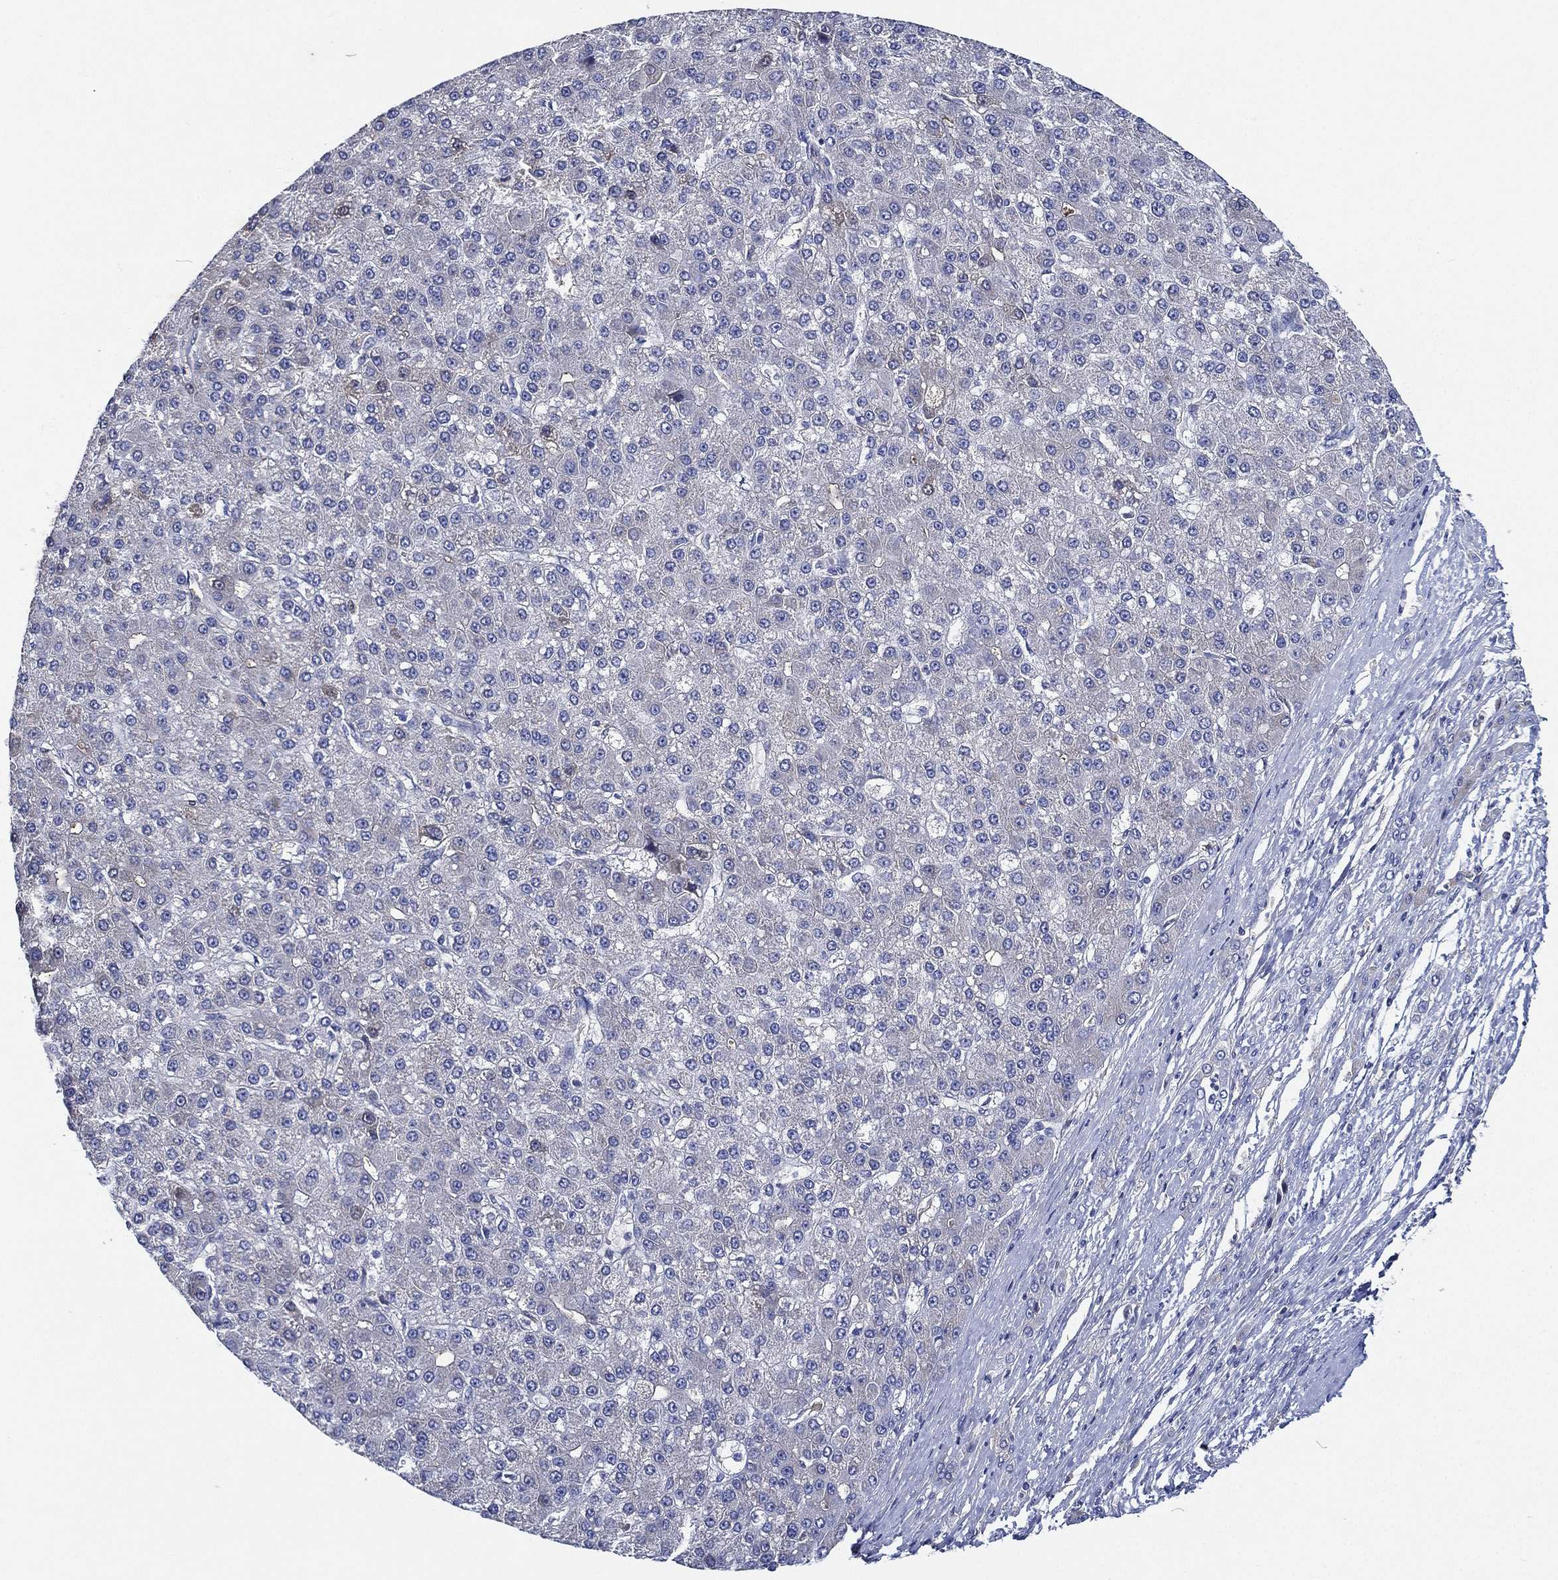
{"staining": {"intensity": "negative", "quantity": "none", "location": "none"}, "tissue": "liver cancer", "cell_type": "Tumor cells", "image_type": "cancer", "snomed": [{"axis": "morphology", "description": "Carcinoma, Hepatocellular, NOS"}, {"axis": "topography", "description": "Liver"}], "caption": "The photomicrograph shows no staining of tumor cells in hepatocellular carcinoma (liver).", "gene": "TMPRSS11D", "patient": {"sex": "male", "age": 67}}